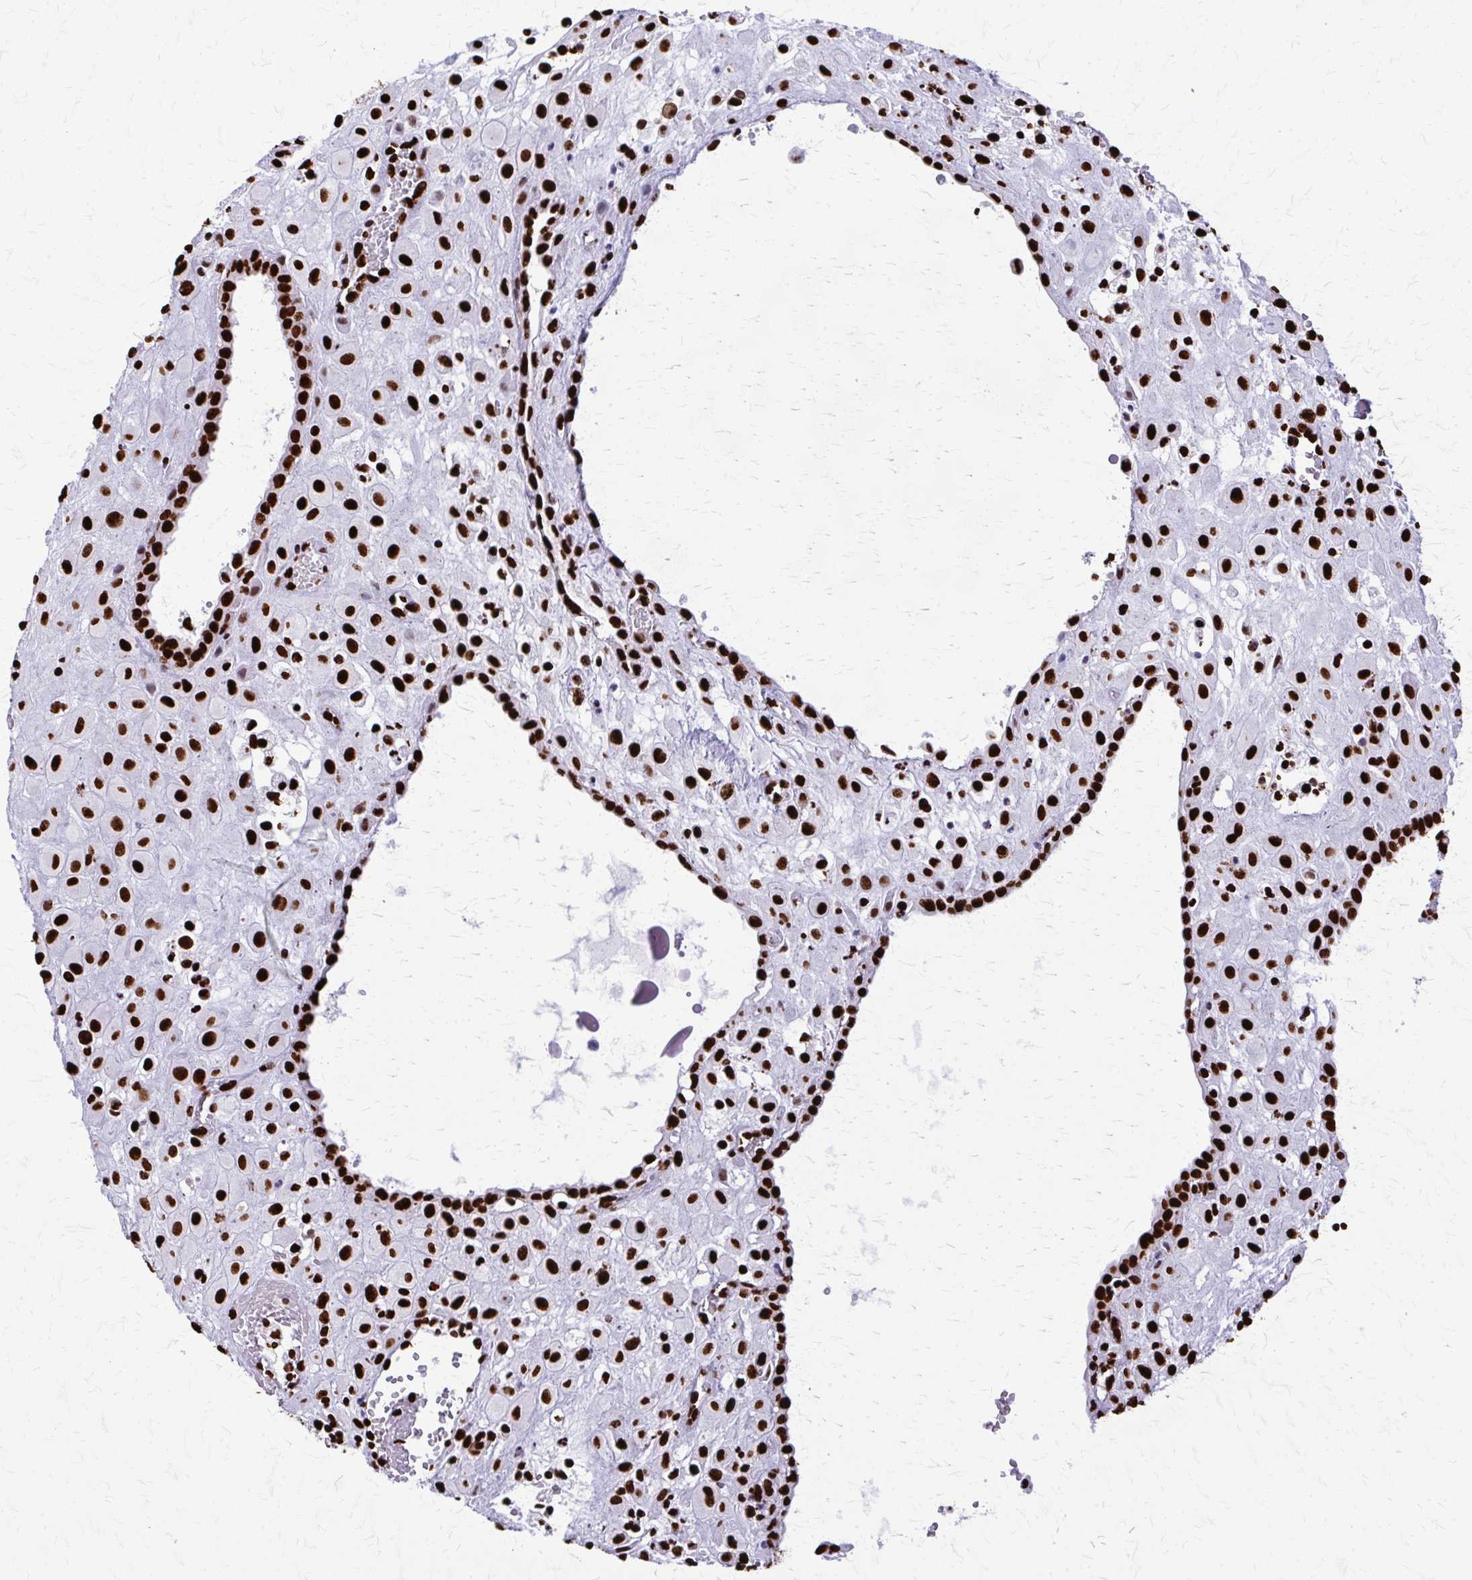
{"staining": {"intensity": "strong", "quantity": ">75%", "location": "nuclear"}, "tissue": "placenta", "cell_type": "Decidual cells", "image_type": "normal", "snomed": [{"axis": "morphology", "description": "Normal tissue, NOS"}, {"axis": "topography", "description": "Placenta"}], "caption": "This histopathology image exhibits normal placenta stained with immunohistochemistry (IHC) to label a protein in brown. The nuclear of decidual cells show strong positivity for the protein. Nuclei are counter-stained blue.", "gene": "SFPQ", "patient": {"sex": "female", "age": 24}}